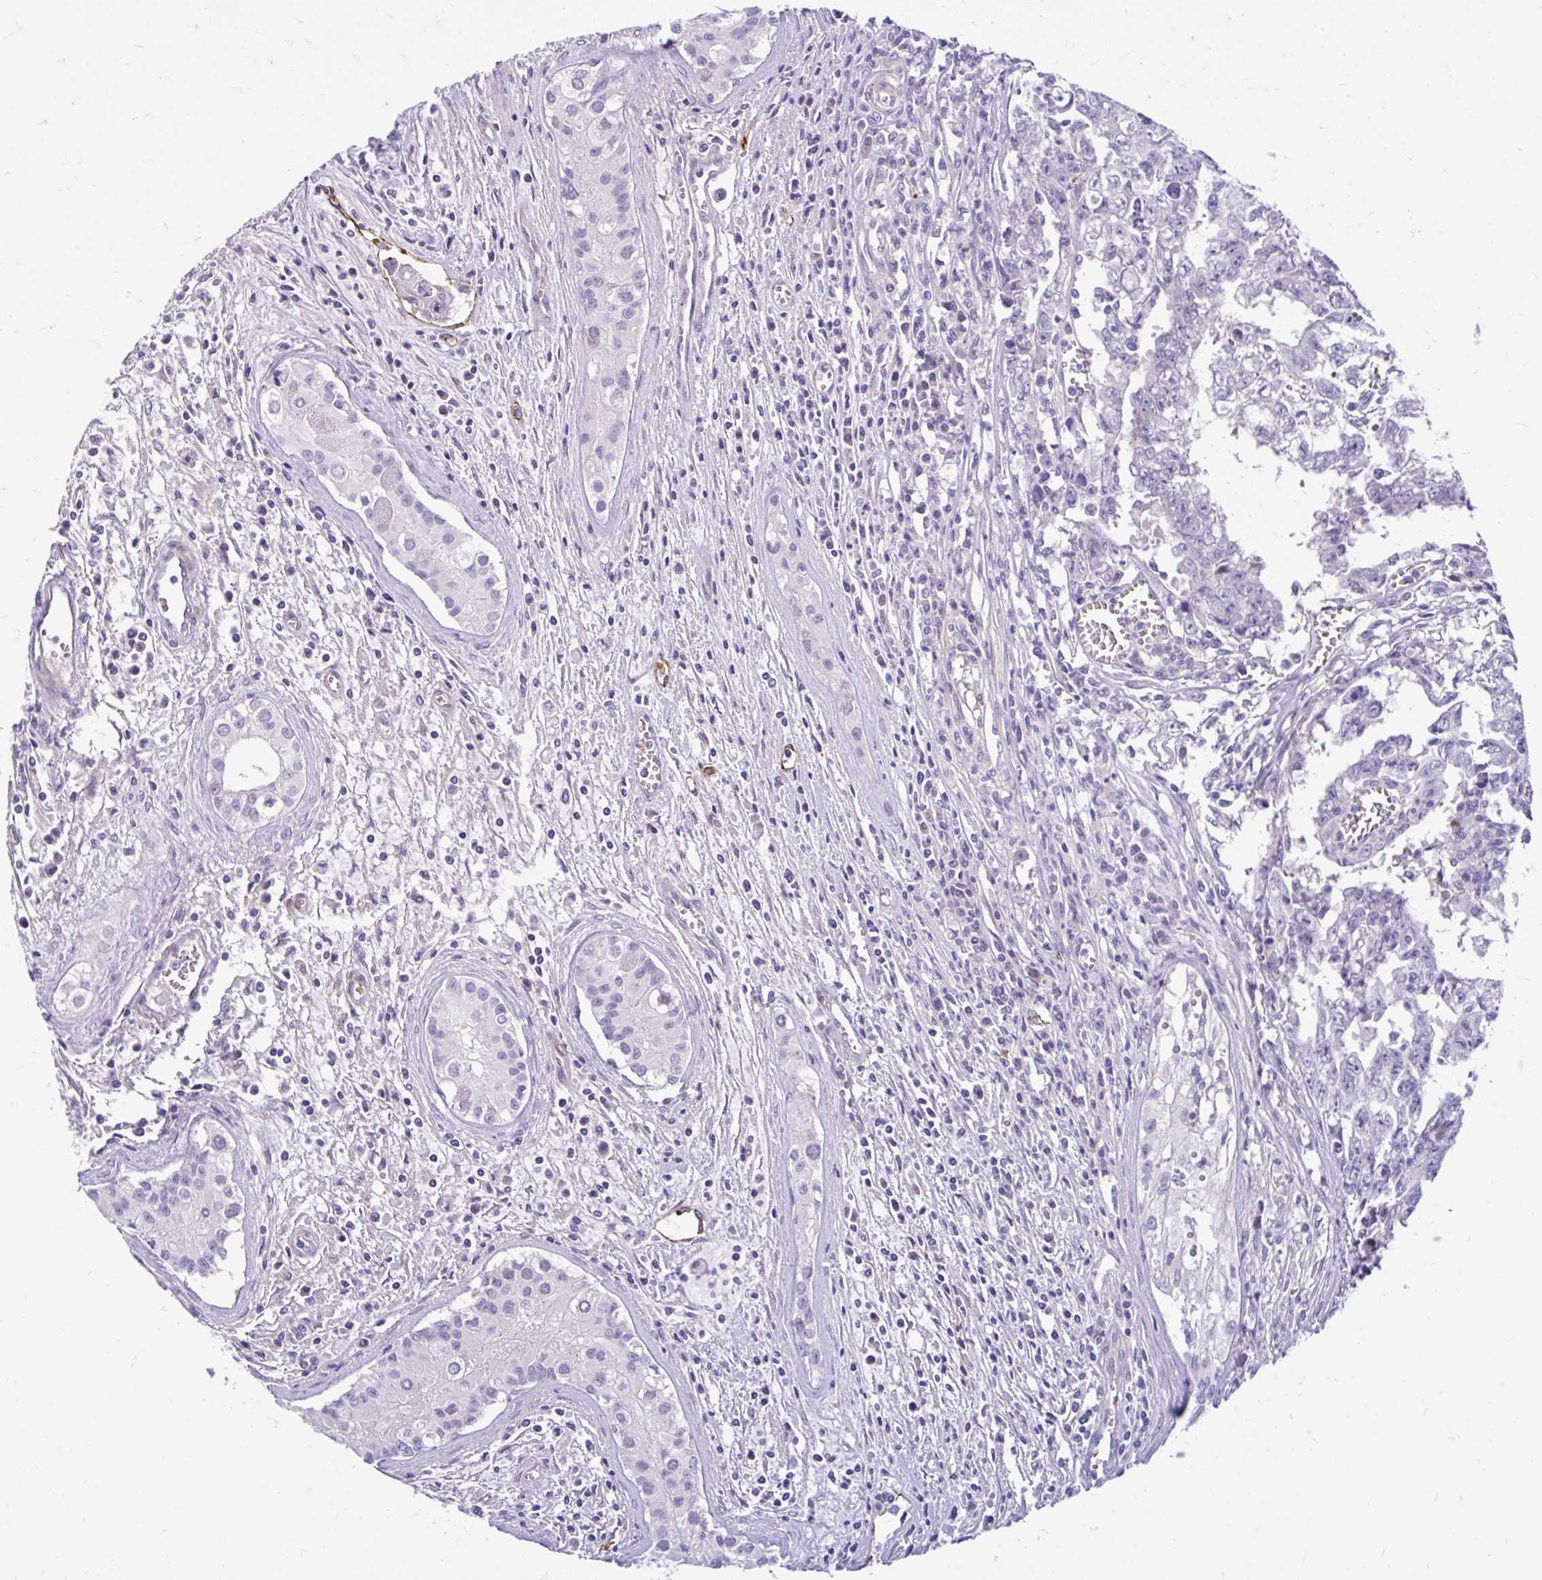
{"staining": {"intensity": "negative", "quantity": "none", "location": "none"}, "tissue": "testis cancer", "cell_type": "Tumor cells", "image_type": "cancer", "snomed": [{"axis": "morphology", "description": "Carcinoma, Embryonal, NOS"}, {"axis": "topography", "description": "Testis"}], "caption": "High power microscopy histopathology image of an IHC photomicrograph of embryonal carcinoma (testis), revealing no significant expression in tumor cells.", "gene": "ESPNL", "patient": {"sex": "male", "age": 24}}